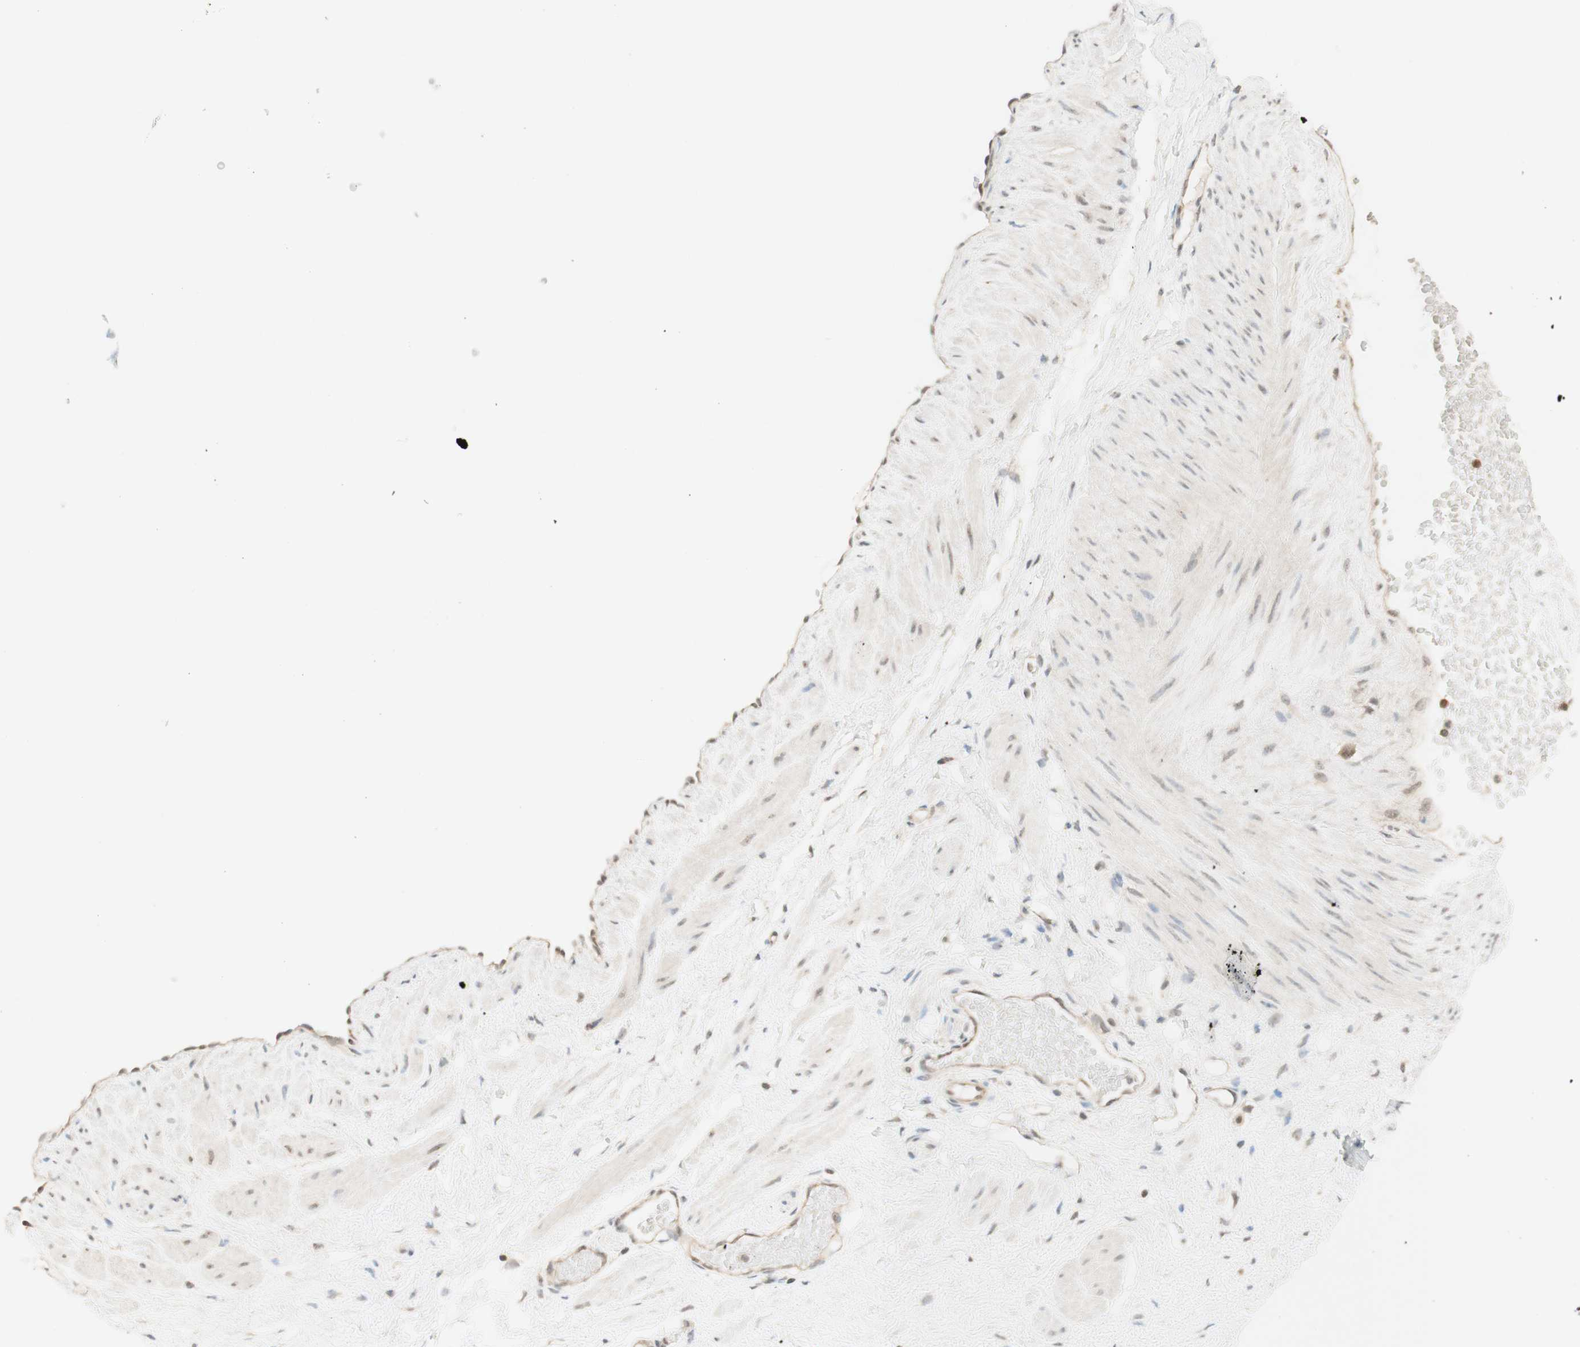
{"staining": {"intensity": "weak", "quantity": "25%-75%", "location": "nuclear"}, "tissue": "adipose tissue", "cell_type": "Adipocytes", "image_type": "normal", "snomed": [{"axis": "morphology", "description": "Normal tissue, NOS"}, {"axis": "topography", "description": "Soft tissue"}, {"axis": "topography", "description": "Vascular tissue"}], "caption": "The histopathology image displays staining of benign adipose tissue, revealing weak nuclear protein staining (brown color) within adipocytes.", "gene": "SPINT2", "patient": {"sex": "female", "age": 35}}